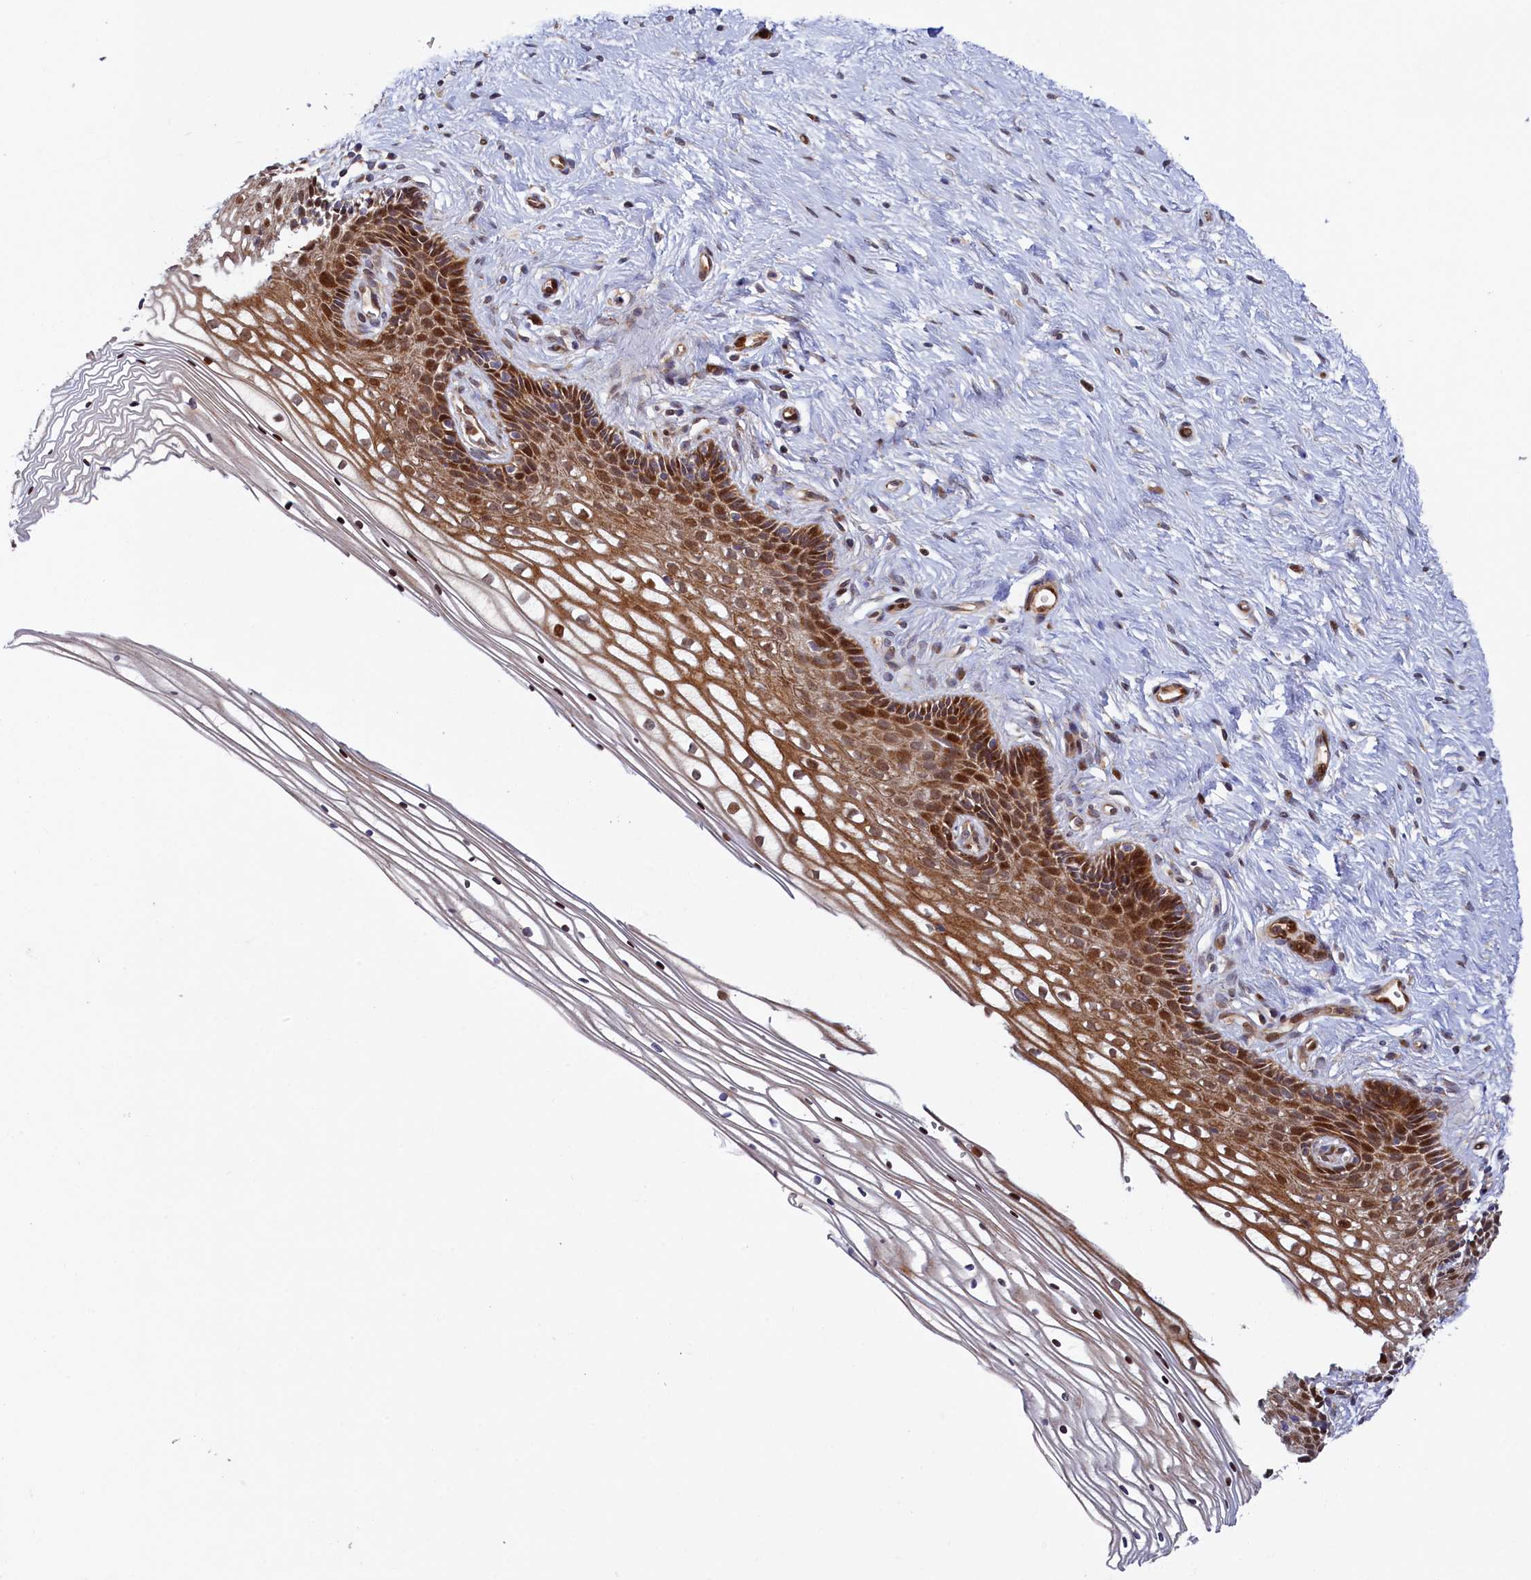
{"staining": {"intensity": "moderate", "quantity": ">75%", "location": "cytoplasmic/membranous"}, "tissue": "cervix", "cell_type": "Glandular cells", "image_type": "normal", "snomed": [{"axis": "morphology", "description": "Normal tissue, NOS"}, {"axis": "topography", "description": "Cervix"}], "caption": "Cervix stained for a protein demonstrates moderate cytoplasmic/membranous positivity in glandular cells. (IHC, brightfield microscopy, high magnification).", "gene": "PIK3C3", "patient": {"sex": "female", "age": 33}}